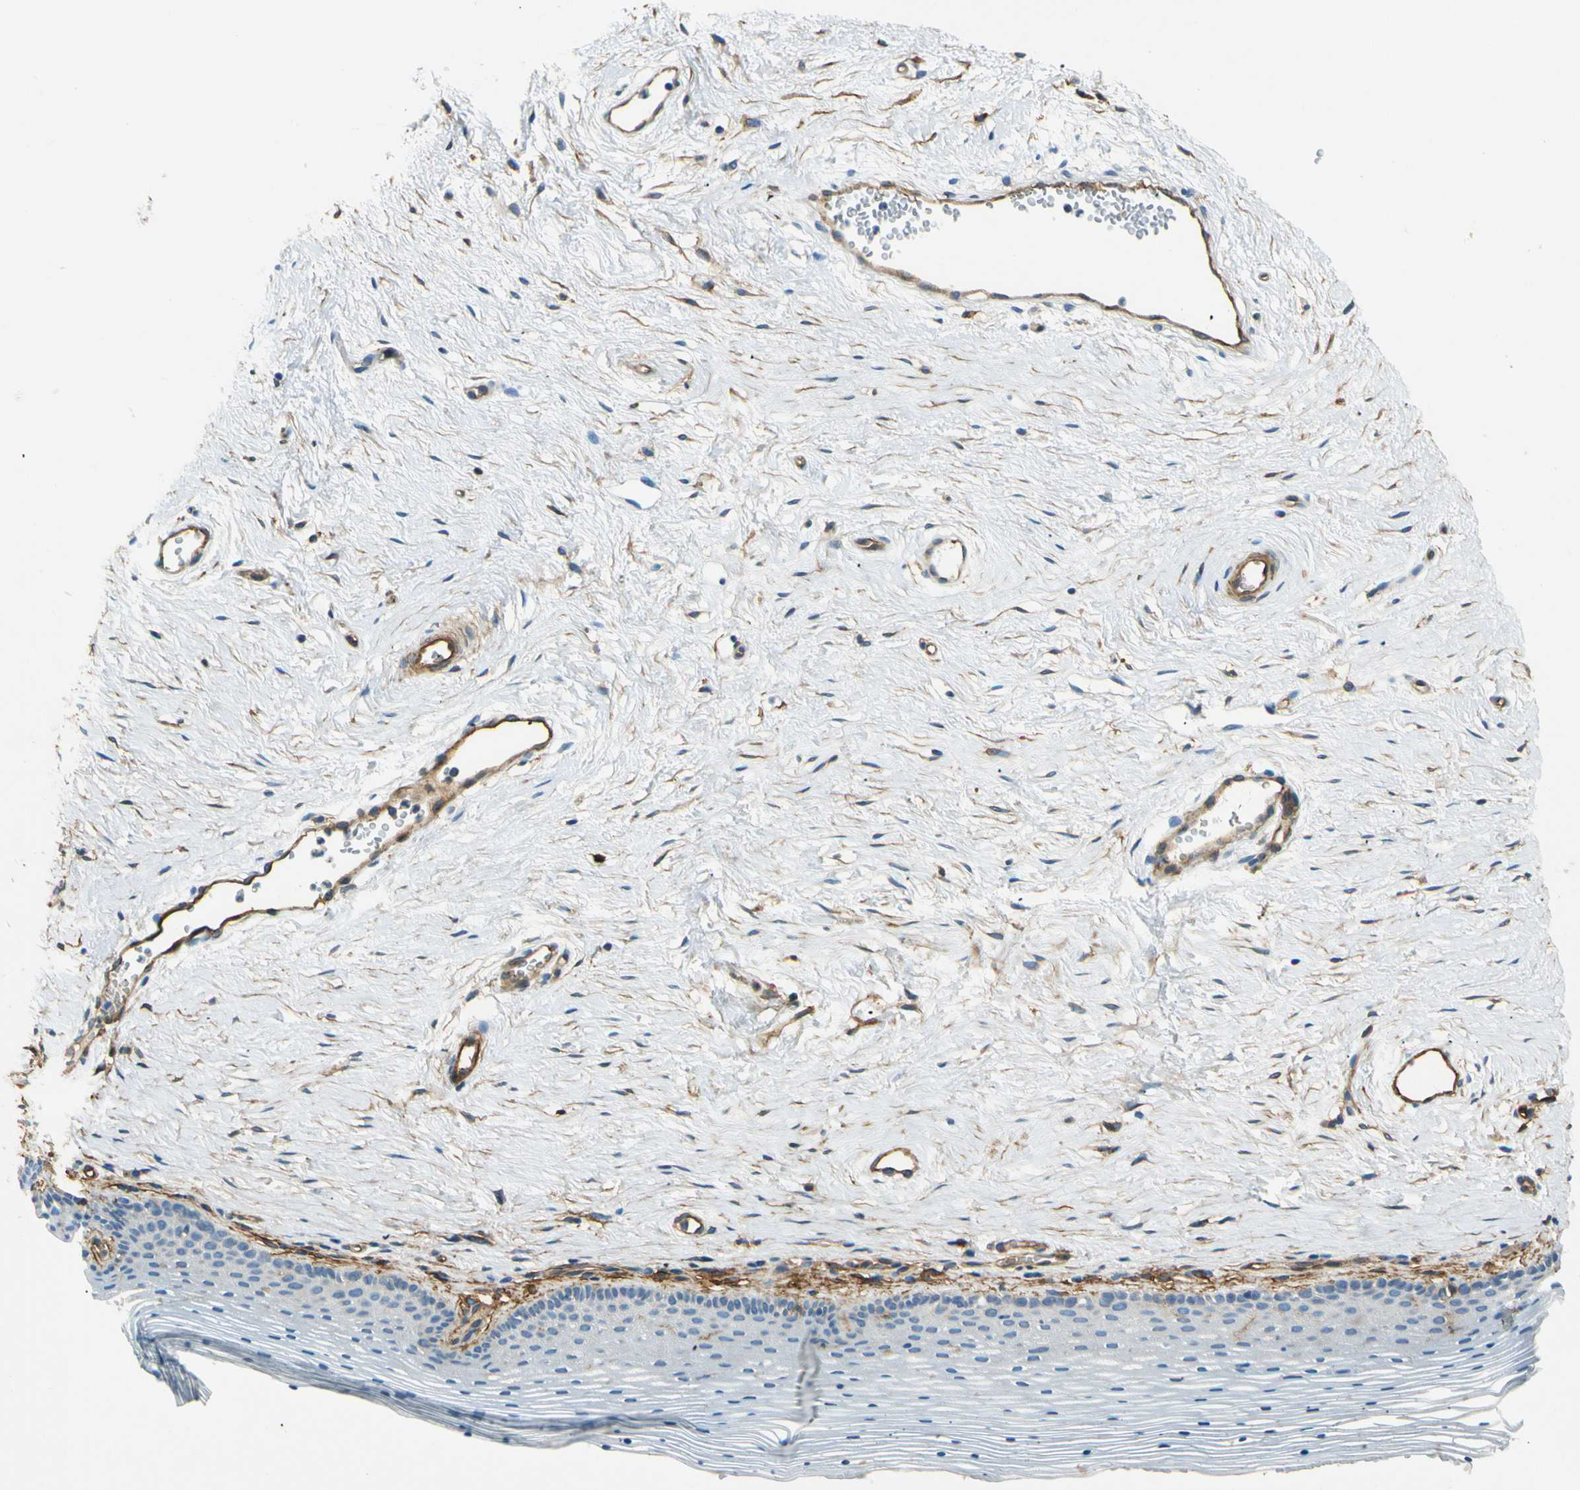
{"staining": {"intensity": "negative", "quantity": "none", "location": "none"}, "tissue": "vagina", "cell_type": "Squamous epithelial cells", "image_type": "normal", "snomed": [{"axis": "morphology", "description": "Normal tissue, NOS"}, {"axis": "topography", "description": "Vagina"}], "caption": "Vagina stained for a protein using IHC displays no expression squamous epithelial cells.", "gene": "ENTPD1", "patient": {"sex": "female", "age": 32}}